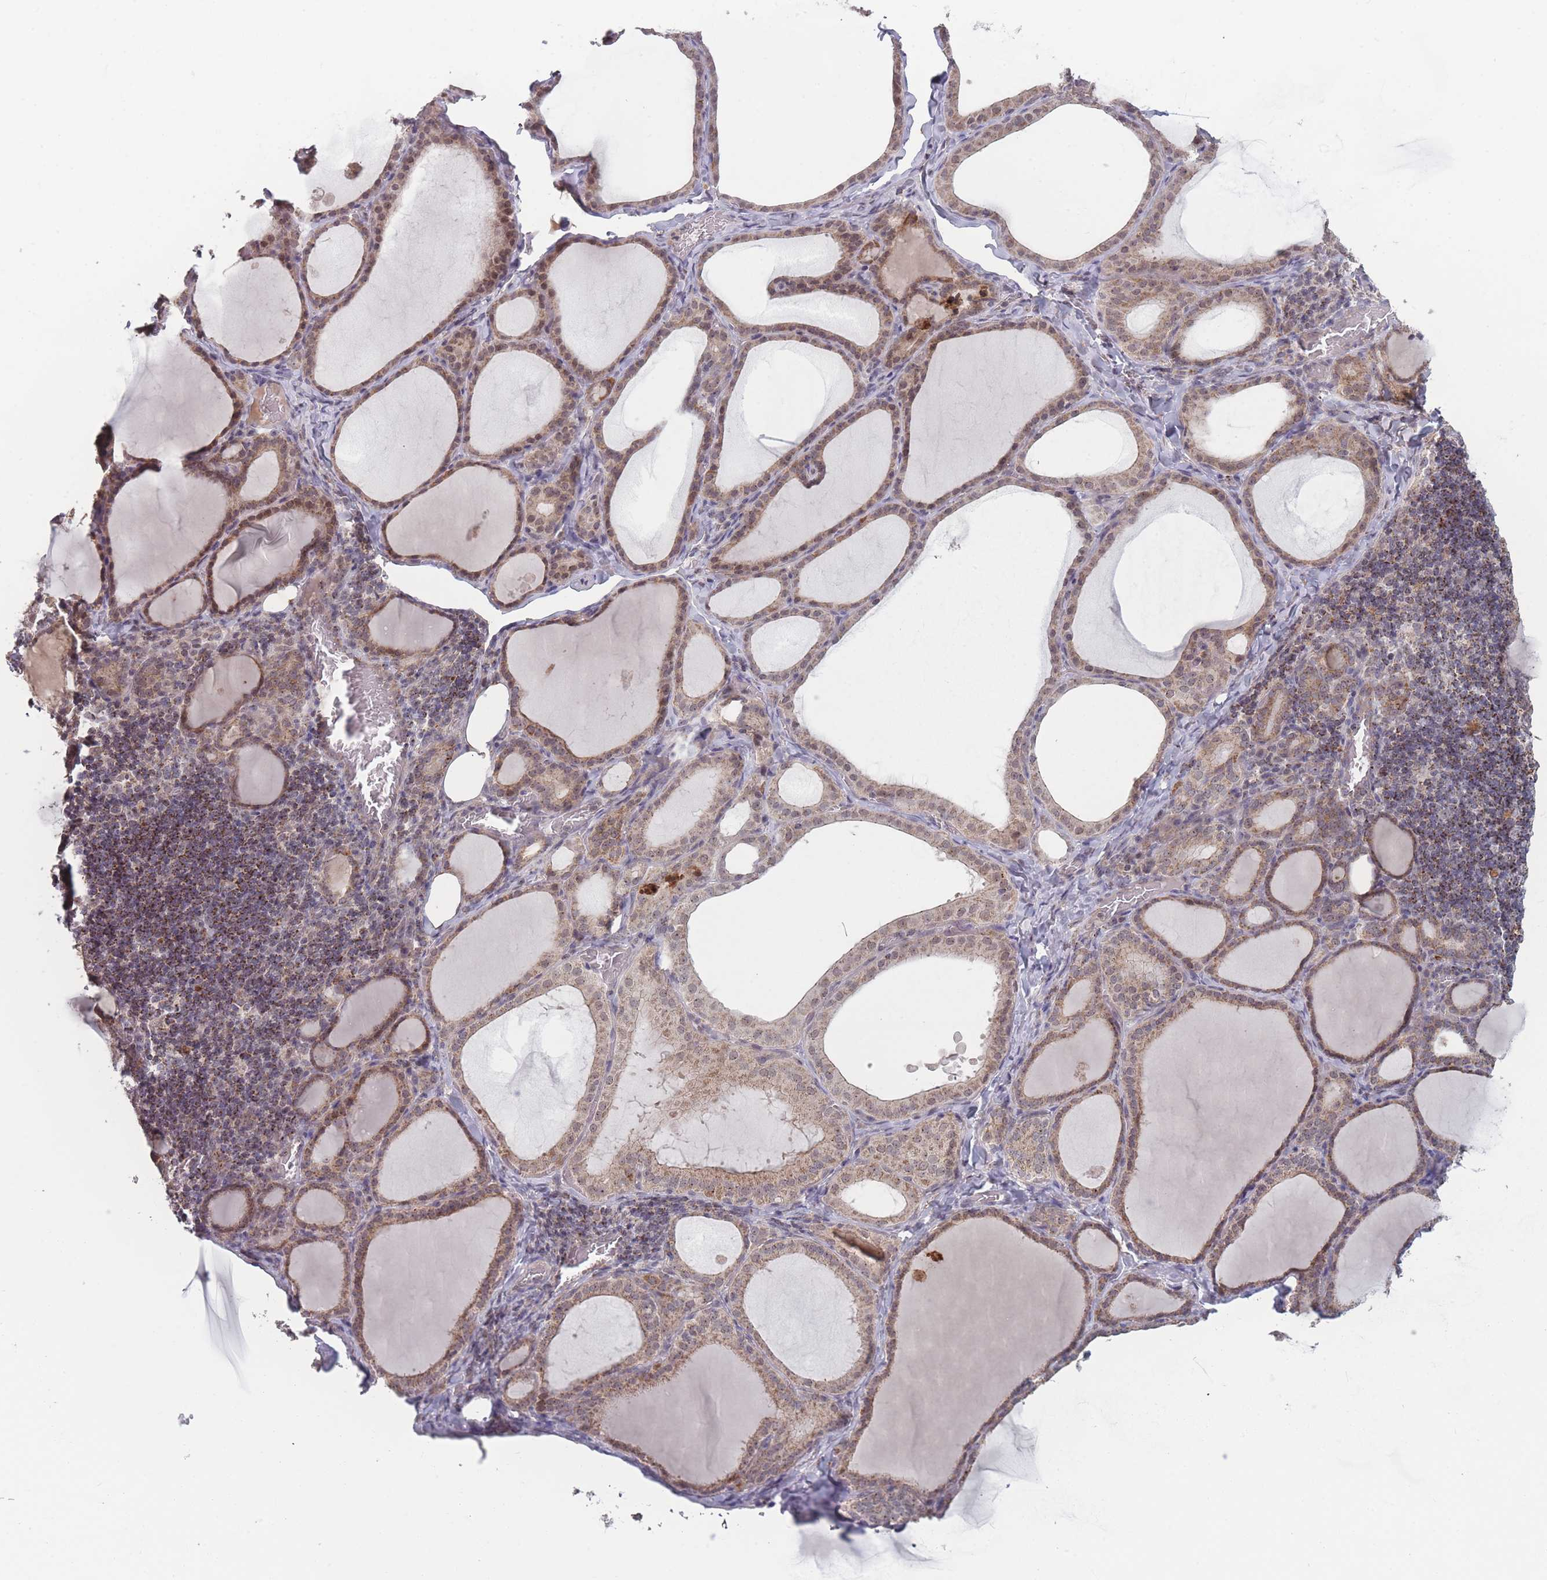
{"staining": {"intensity": "moderate", "quantity": ">75%", "location": "cytoplasmic/membranous,nuclear"}, "tissue": "thyroid gland", "cell_type": "Glandular cells", "image_type": "normal", "snomed": [{"axis": "morphology", "description": "Normal tissue, NOS"}, {"axis": "topography", "description": "Thyroid gland"}], "caption": "Immunohistochemical staining of benign human thyroid gland shows moderate cytoplasmic/membranous,nuclear protein positivity in approximately >75% of glandular cells. The staining was performed using DAB, with brown indicating positive protein expression. Nuclei are stained blue with hematoxylin.", "gene": "TMEM232", "patient": {"sex": "female", "age": 39}}